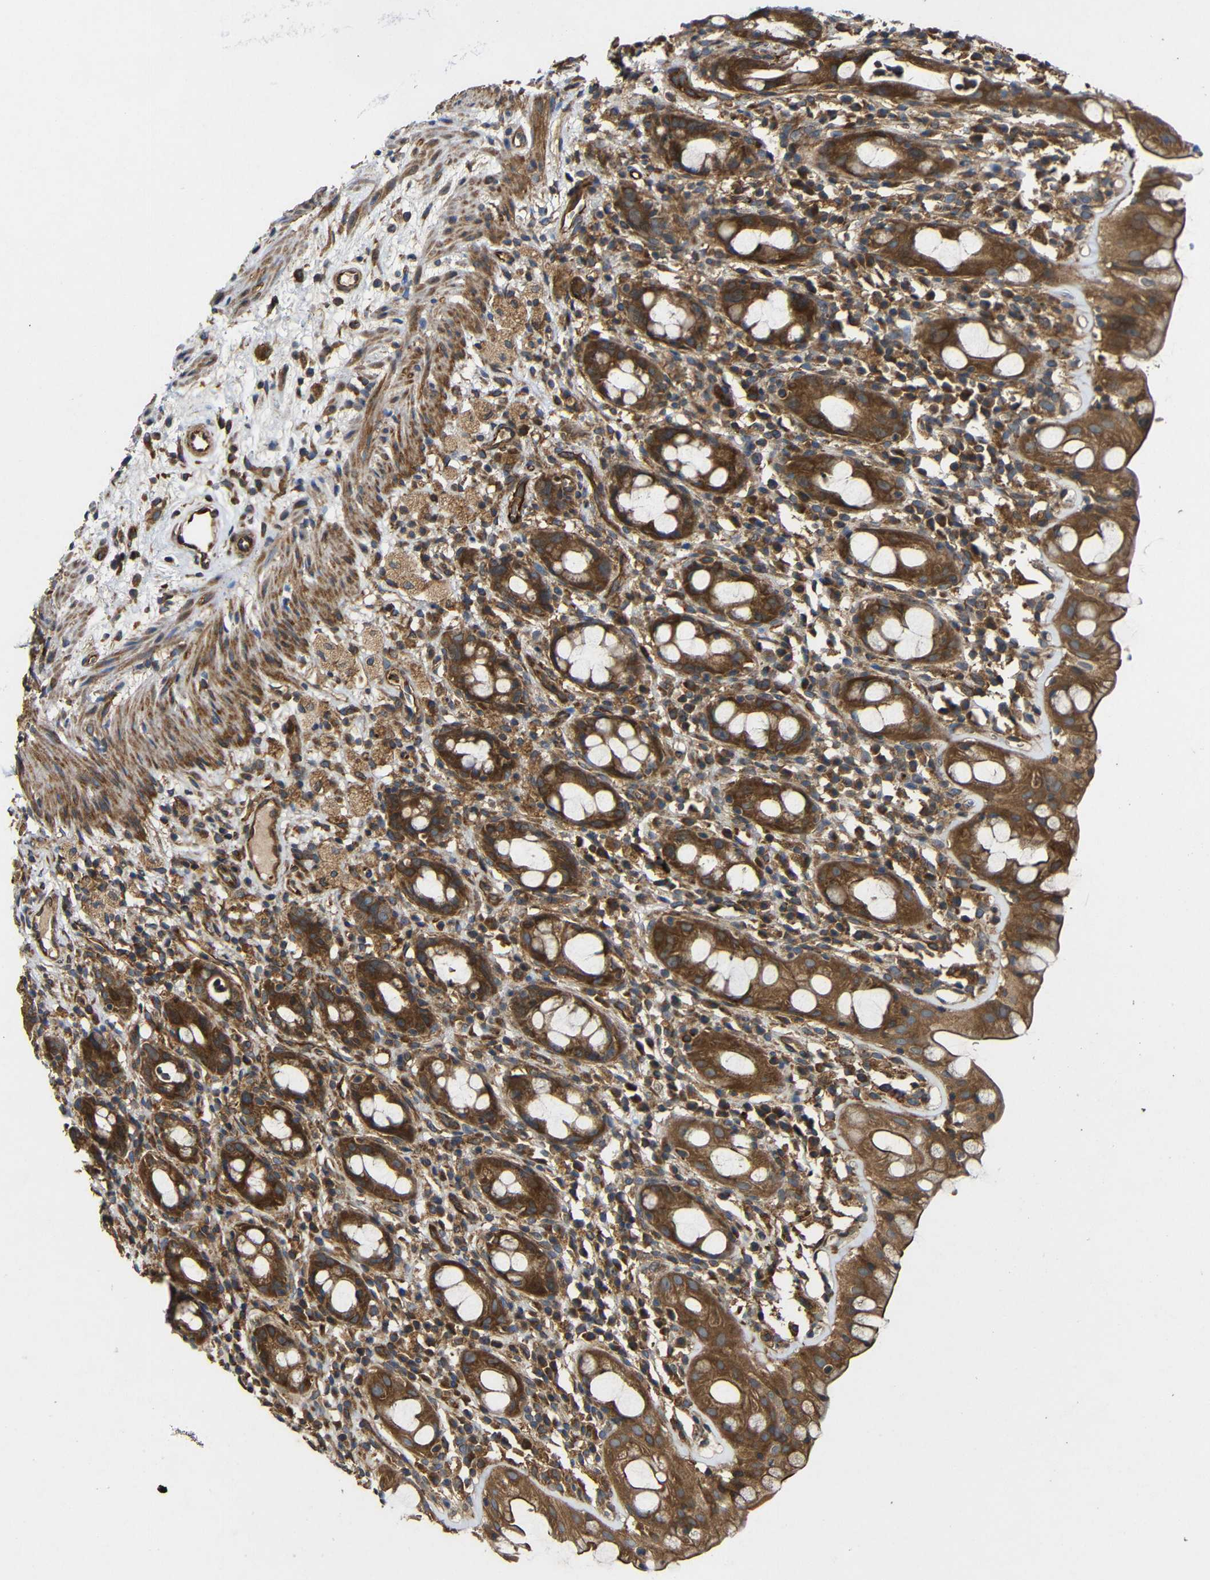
{"staining": {"intensity": "strong", "quantity": ">75%", "location": "cytoplasmic/membranous"}, "tissue": "rectum", "cell_type": "Glandular cells", "image_type": "normal", "snomed": [{"axis": "morphology", "description": "Normal tissue, NOS"}, {"axis": "topography", "description": "Rectum"}], "caption": "There is high levels of strong cytoplasmic/membranous expression in glandular cells of unremarkable rectum, as demonstrated by immunohistochemical staining (brown color).", "gene": "EIF2S1", "patient": {"sex": "male", "age": 44}}